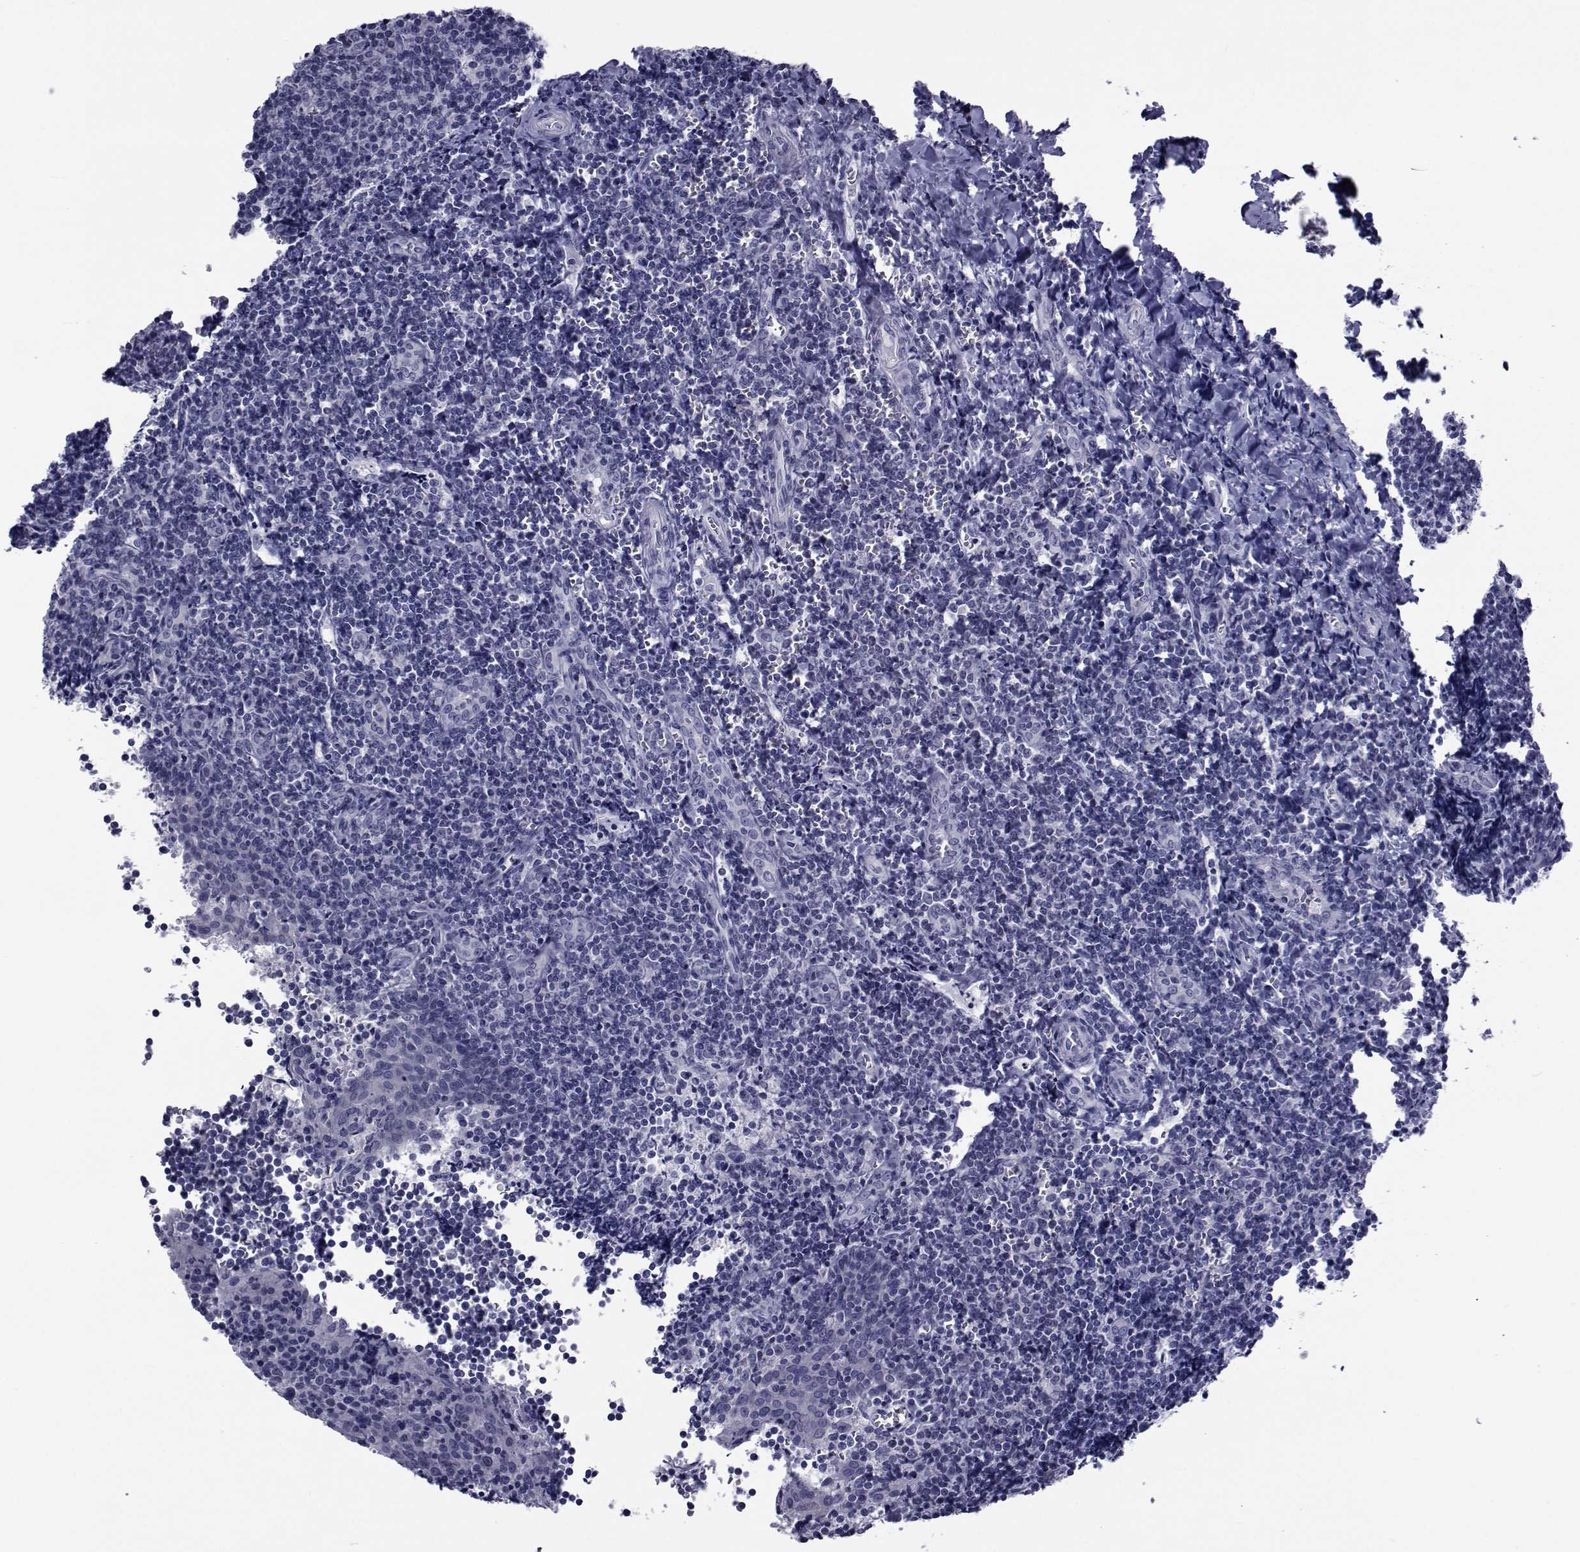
{"staining": {"intensity": "negative", "quantity": "none", "location": "none"}, "tissue": "tonsil", "cell_type": "Germinal center cells", "image_type": "normal", "snomed": [{"axis": "morphology", "description": "Normal tissue, NOS"}, {"axis": "morphology", "description": "Inflammation, NOS"}, {"axis": "topography", "description": "Tonsil"}], "caption": "DAB (3,3'-diaminobenzidine) immunohistochemical staining of benign tonsil exhibits no significant staining in germinal center cells.", "gene": "GKAP1", "patient": {"sex": "female", "age": 31}}